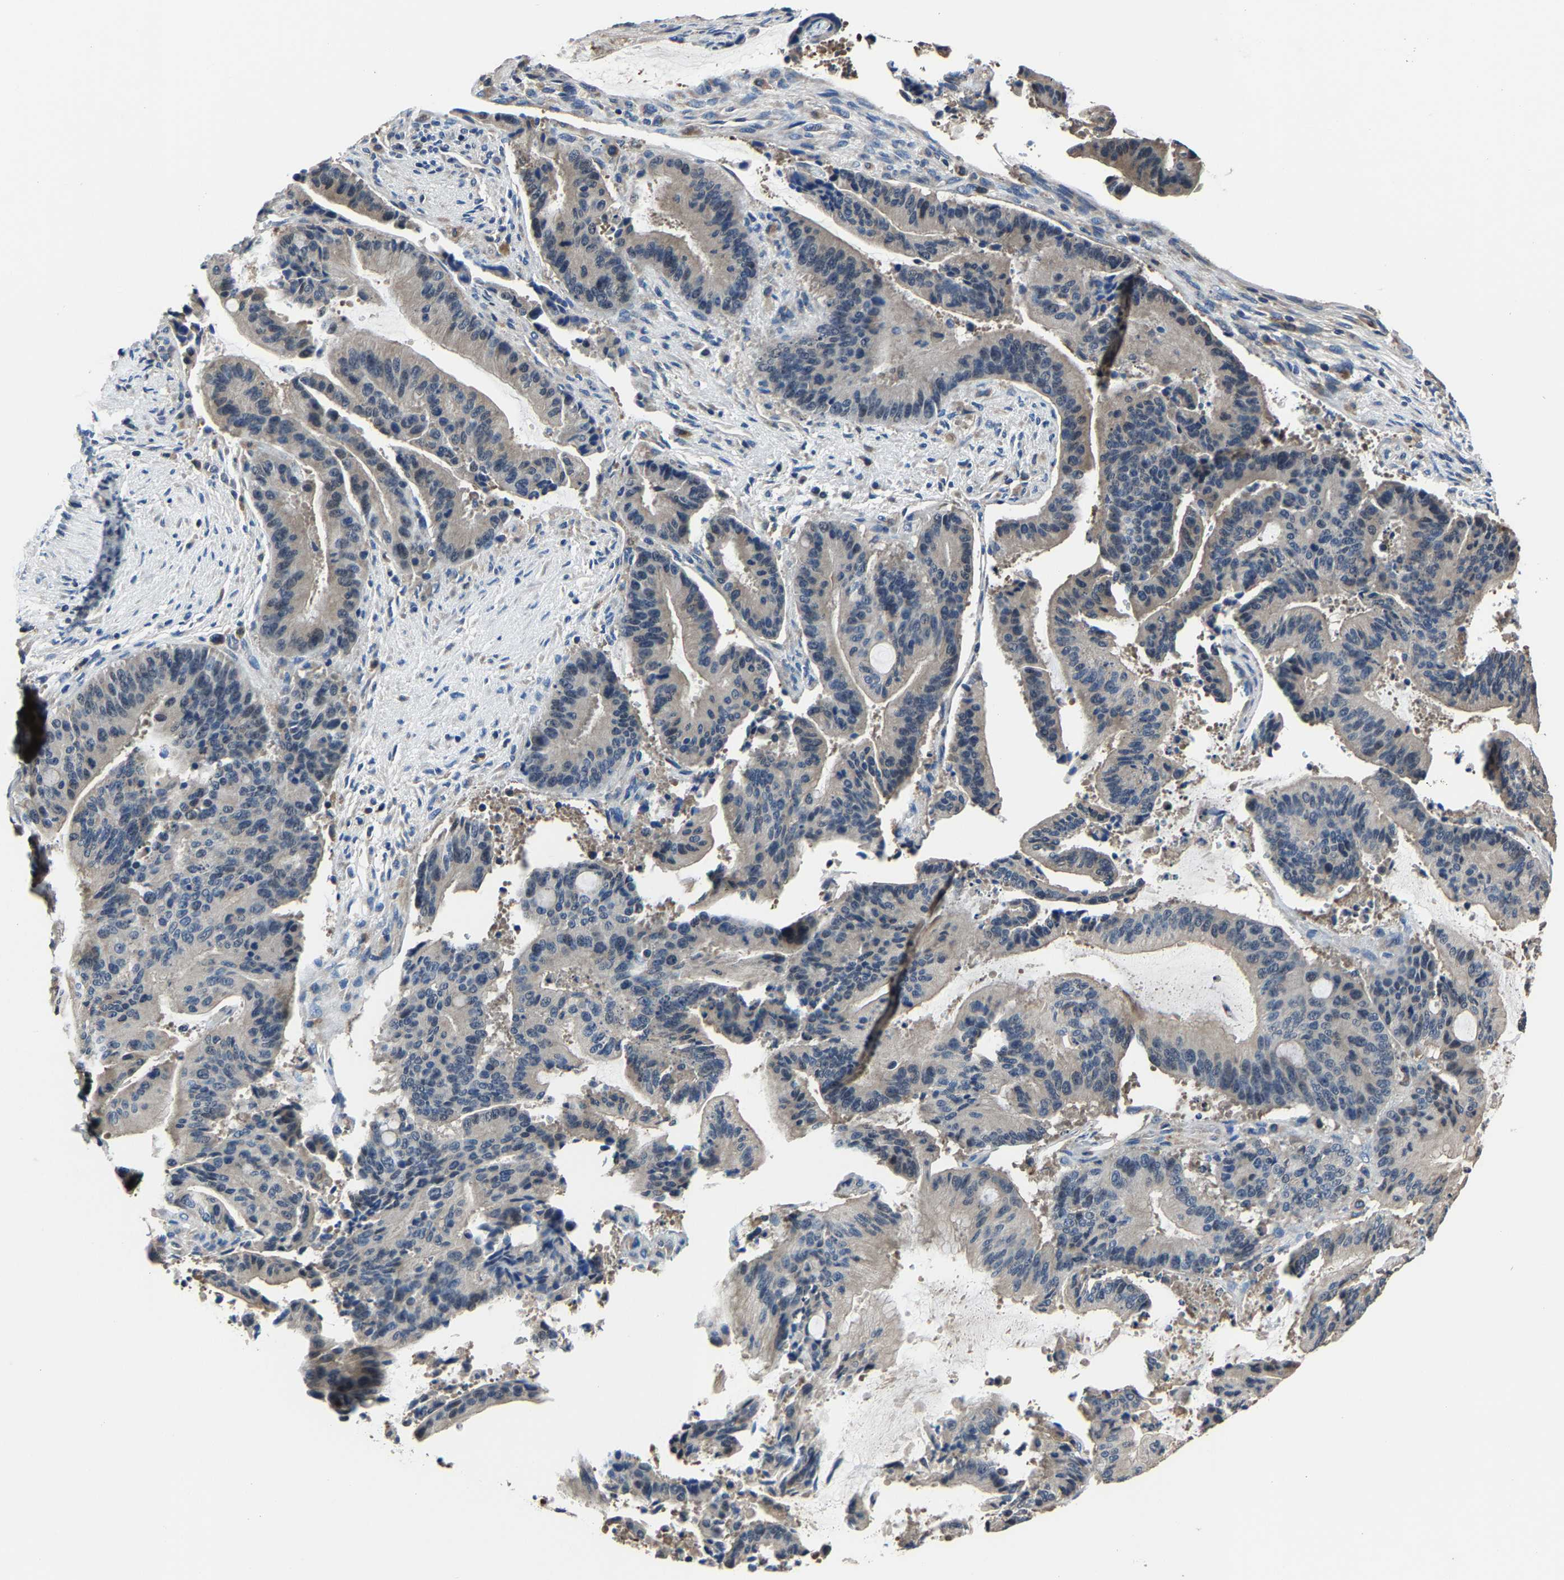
{"staining": {"intensity": "negative", "quantity": "none", "location": "none"}, "tissue": "liver cancer", "cell_type": "Tumor cells", "image_type": "cancer", "snomed": [{"axis": "morphology", "description": "Normal tissue, NOS"}, {"axis": "morphology", "description": "Cholangiocarcinoma"}, {"axis": "topography", "description": "Liver"}, {"axis": "topography", "description": "Peripheral nerve tissue"}], "caption": "The histopathology image demonstrates no staining of tumor cells in liver cancer (cholangiocarcinoma). (Brightfield microscopy of DAB immunohistochemistry (IHC) at high magnification).", "gene": "STRBP", "patient": {"sex": "female", "age": 73}}